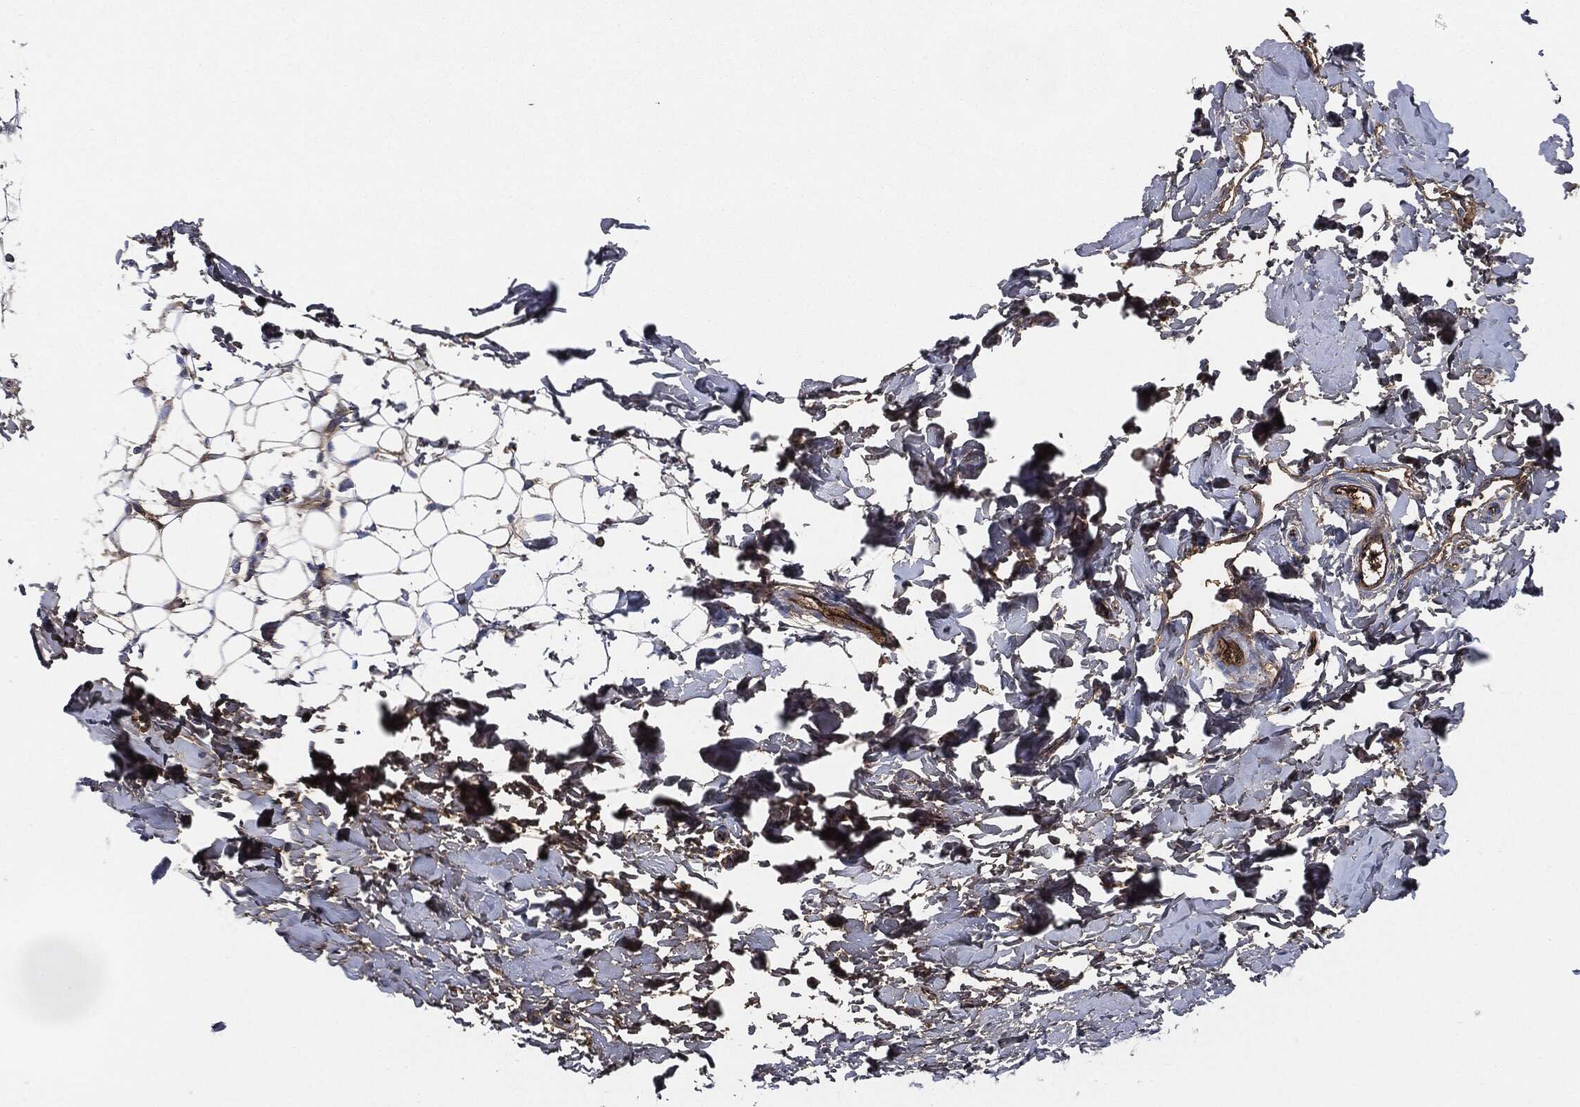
{"staining": {"intensity": "weak", "quantity": "<25%", "location": "cytoplasmic/membranous"}, "tissue": "breast", "cell_type": "Adipocytes", "image_type": "normal", "snomed": [{"axis": "morphology", "description": "Normal tissue, NOS"}, {"axis": "topography", "description": "Breast"}], "caption": "Adipocytes are negative for protein expression in unremarkable human breast. Brightfield microscopy of immunohistochemistry stained with DAB (brown) and hematoxylin (blue), captured at high magnification.", "gene": "APOB", "patient": {"sex": "female", "age": 37}}